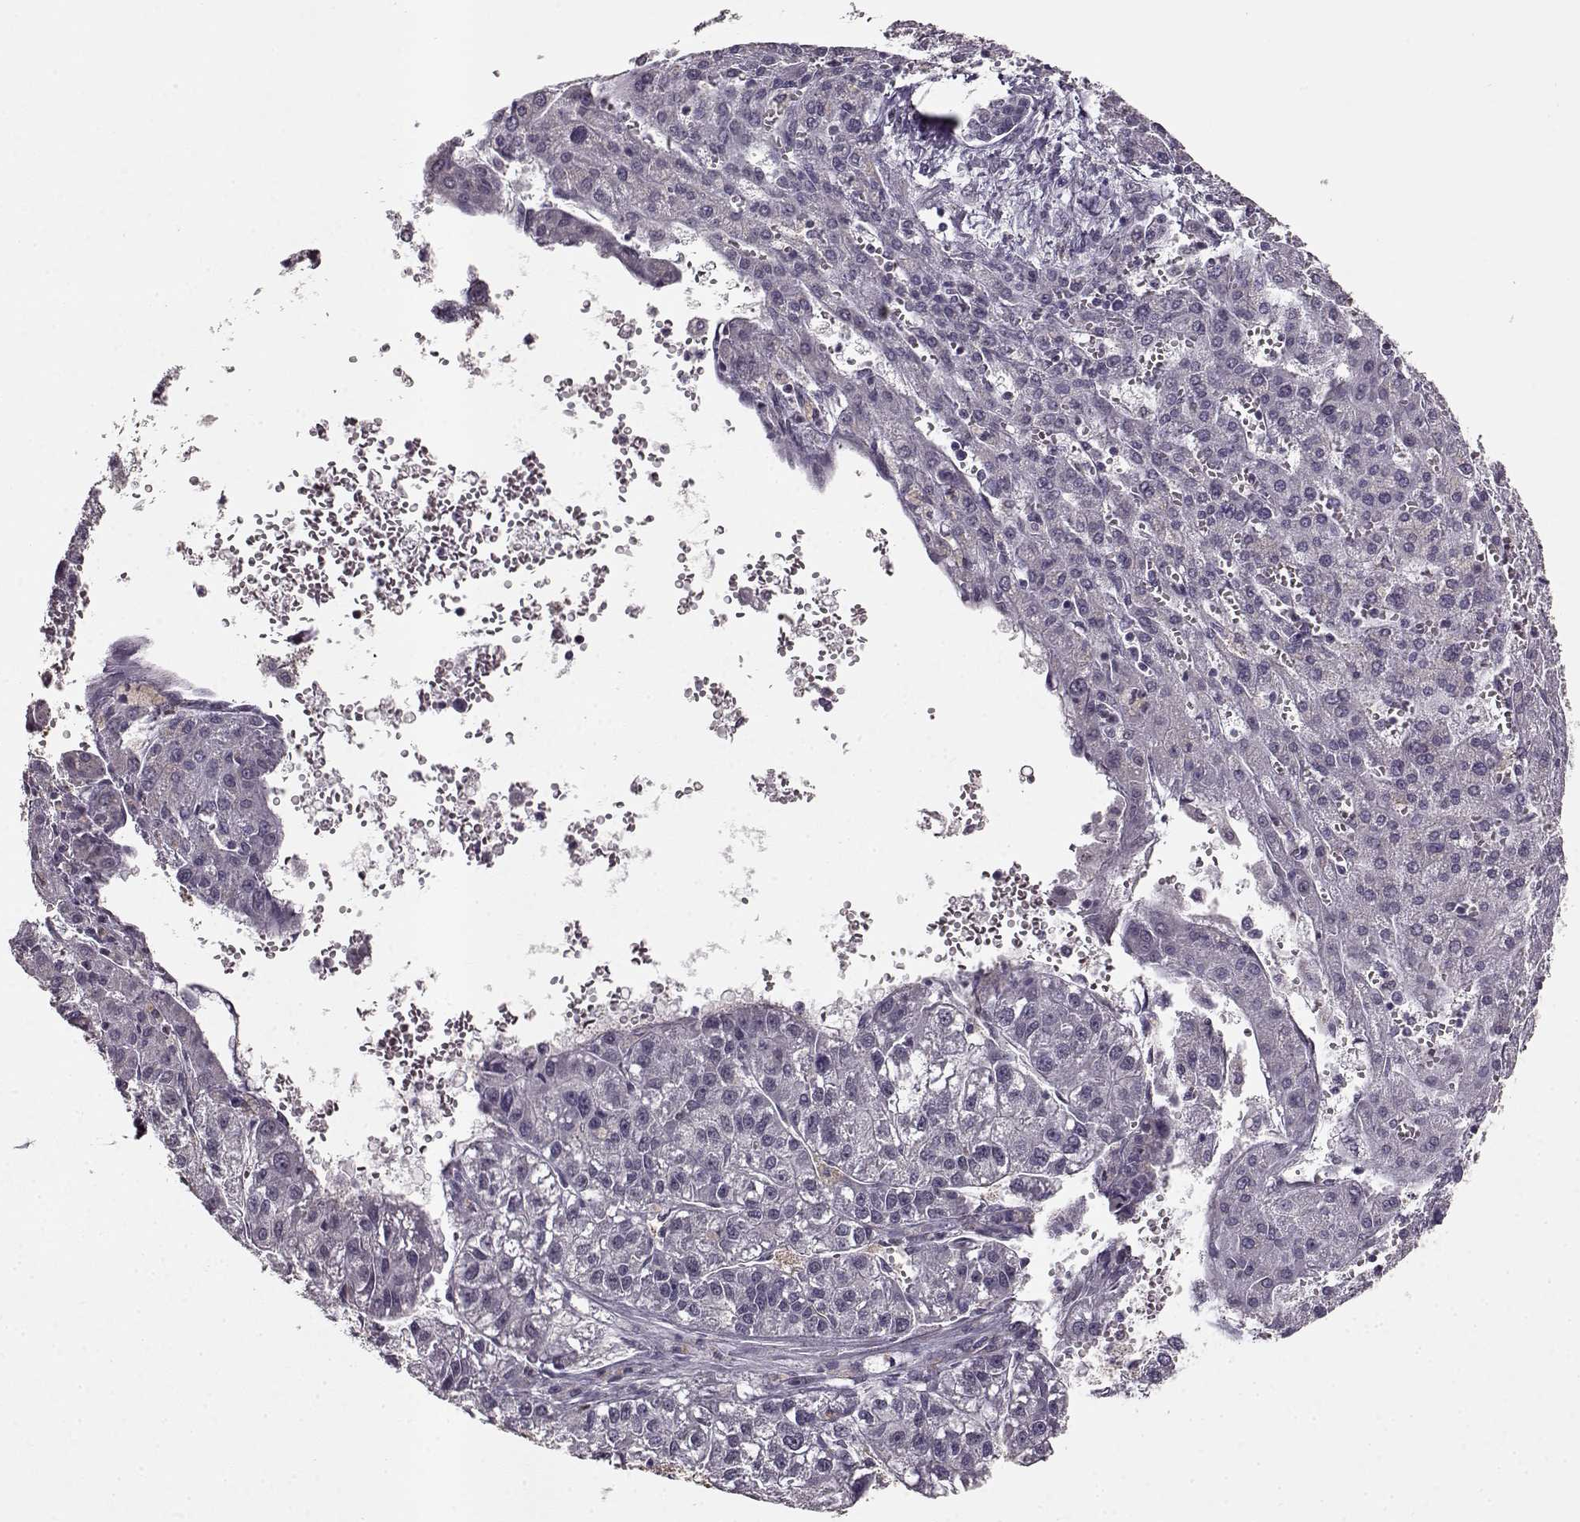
{"staining": {"intensity": "negative", "quantity": "none", "location": "none"}, "tissue": "liver cancer", "cell_type": "Tumor cells", "image_type": "cancer", "snomed": [{"axis": "morphology", "description": "Carcinoma, Hepatocellular, NOS"}, {"axis": "topography", "description": "Liver"}], "caption": "Image shows no significant protein positivity in tumor cells of hepatocellular carcinoma (liver). (Brightfield microscopy of DAB (3,3'-diaminobenzidine) immunohistochemistry at high magnification).", "gene": "RP1L1", "patient": {"sex": "female", "age": 70}}